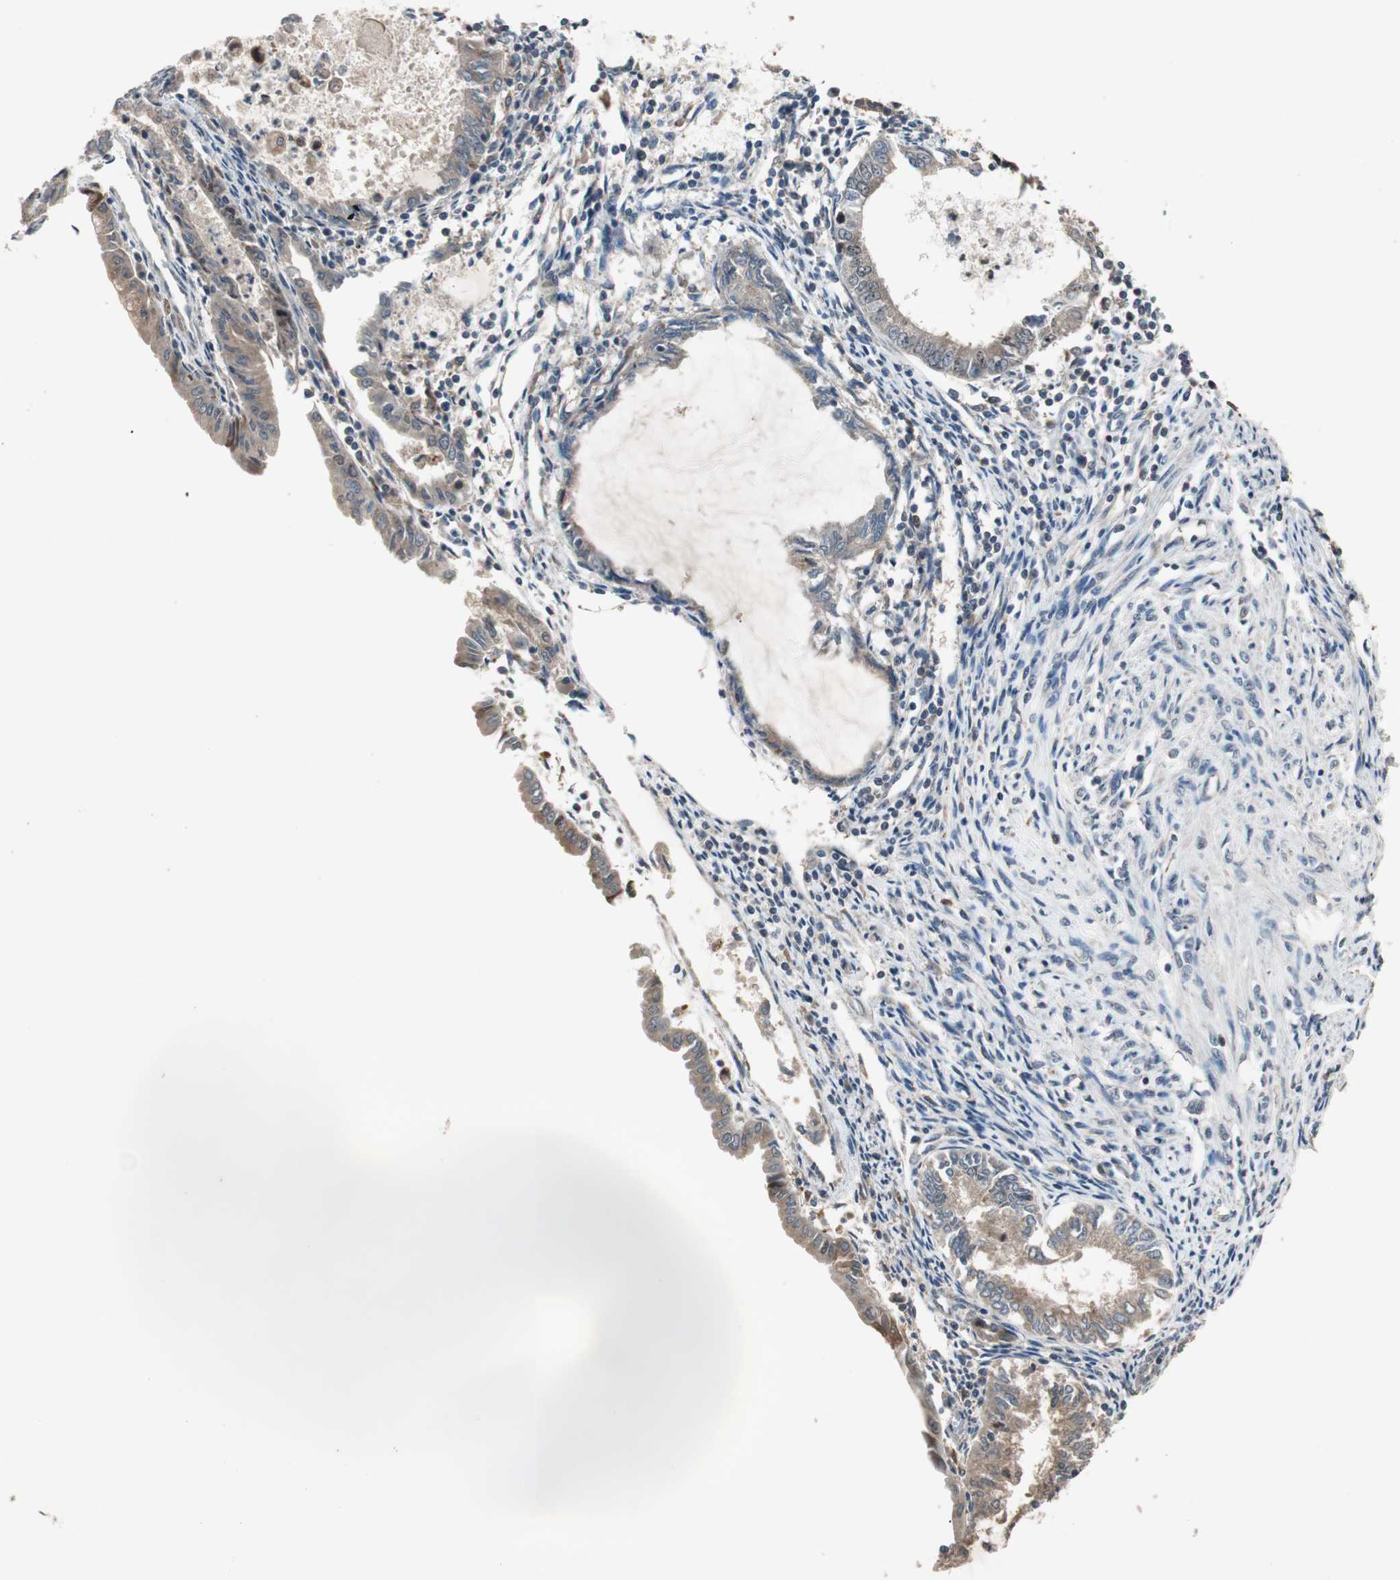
{"staining": {"intensity": "weak", "quantity": ">75%", "location": "cytoplasmic/membranous"}, "tissue": "endometrial cancer", "cell_type": "Tumor cells", "image_type": "cancer", "snomed": [{"axis": "morphology", "description": "Adenocarcinoma, NOS"}, {"axis": "topography", "description": "Endometrium"}], "caption": "Protein staining displays weak cytoplasmic/membranous positivity in about >75% of tumor cells in endometrial cancer (adenocarcinoma). The protein of interest is stained brown, and the nuclei are stained in blue (DAB (3,3'-diaminobenzidine) IHC with brightfield microscopy, high magnification).", "gene": "ATP6AP2", "patient": {"sex": "female", "age": 86}}